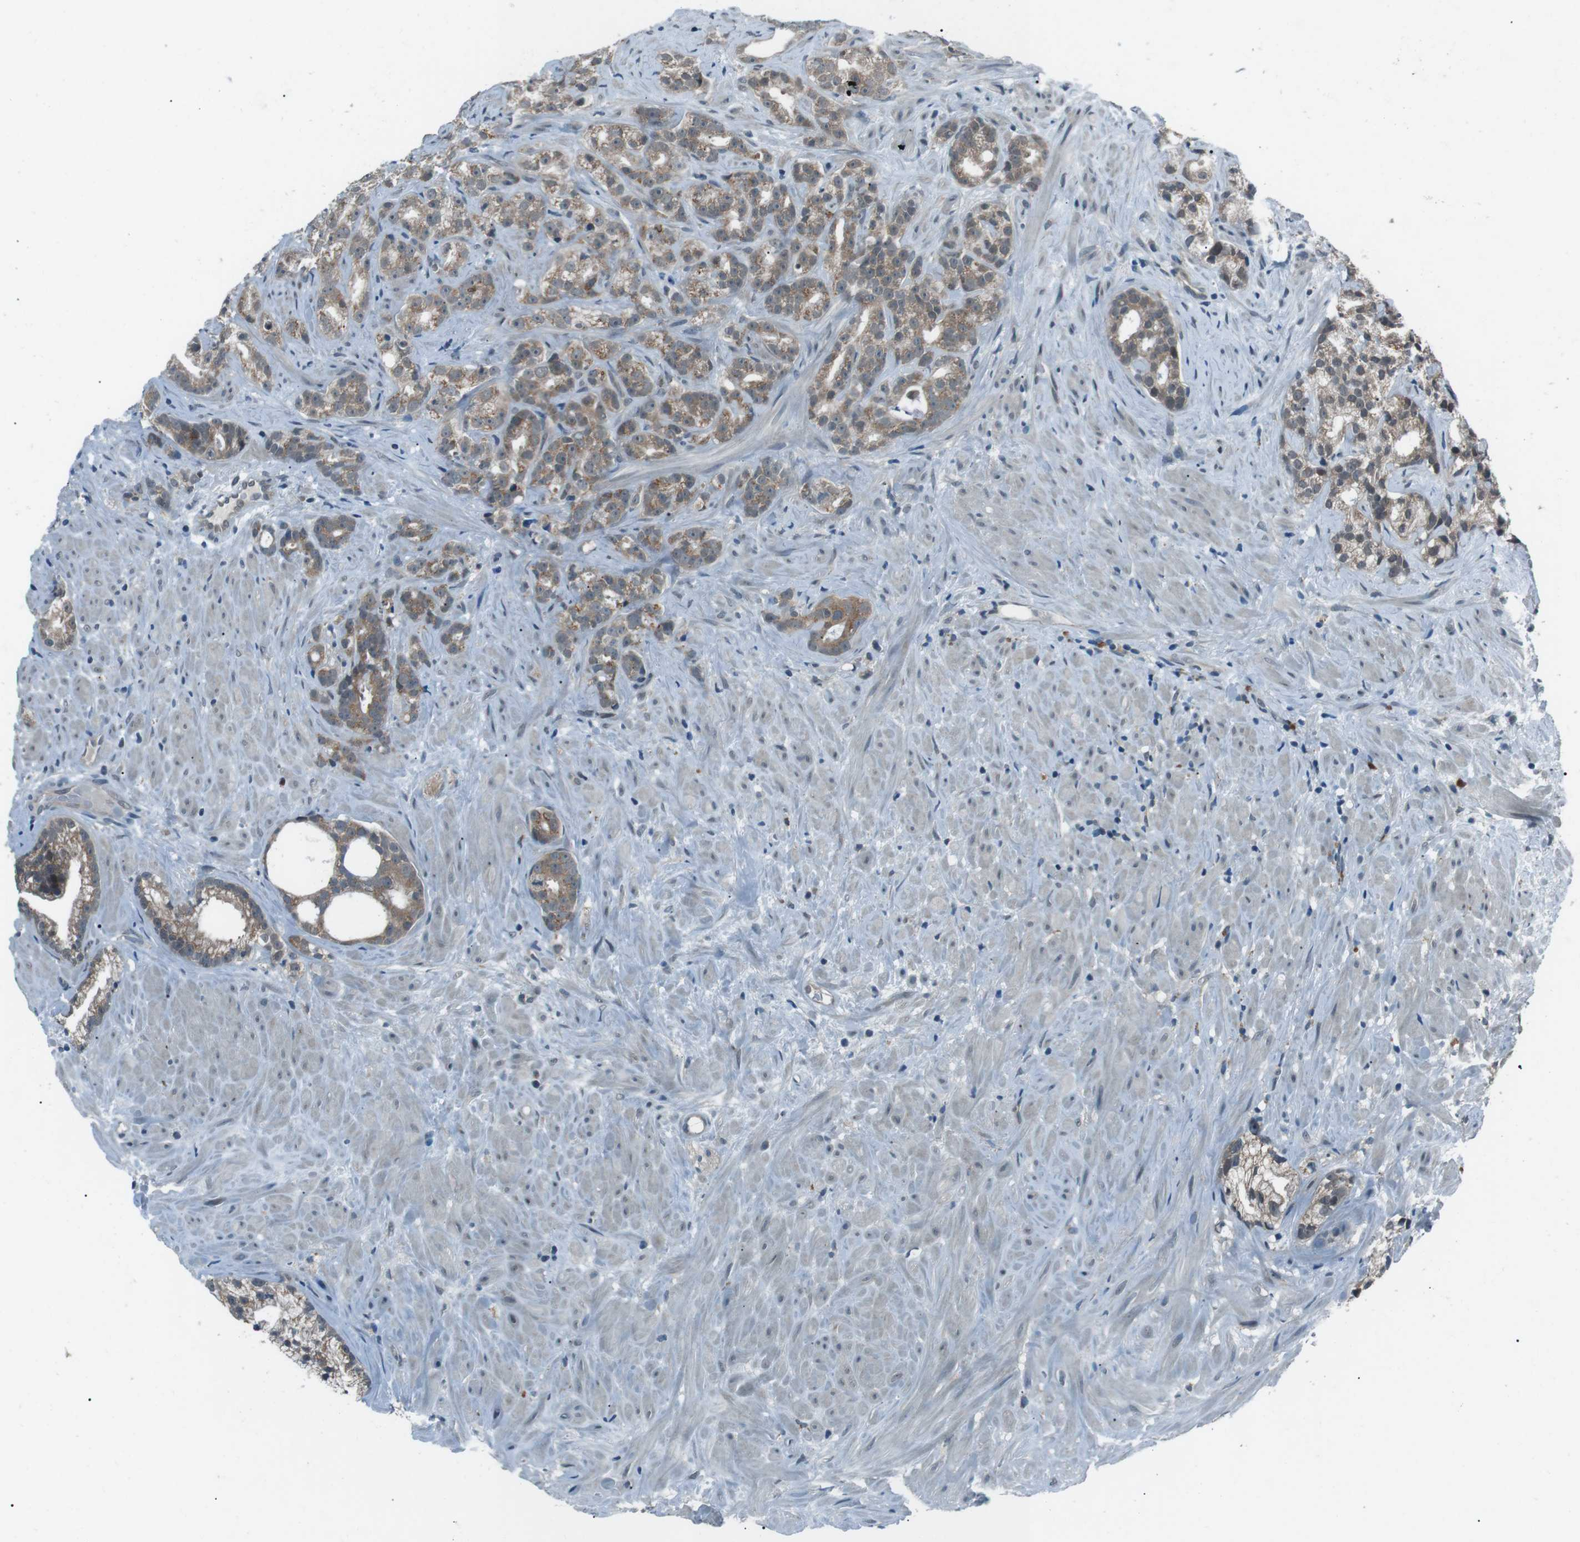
{"staining": {"intensity": "moderate", "quantity": ">75%", "location": "cytoplasmic/membranous"}, "tissue": "prostate cancer", "cell_type": "Tumor cells", "image_type": "cancer", "snomed": [{"axis": "morphology", "description": "Adenocarcinoma, Low grade"}, {"axis": "topography", "description": "Prostate"}], "caption": "Human adenocarcinoma (low-grade) (prostate) stained with a brown dye exhibits moderate cytoplasmic/membranous positive expression in approximately >75% of tumor cells.", "gene": "LRIG2", "patient": {"sex": "male", "age": 89}}